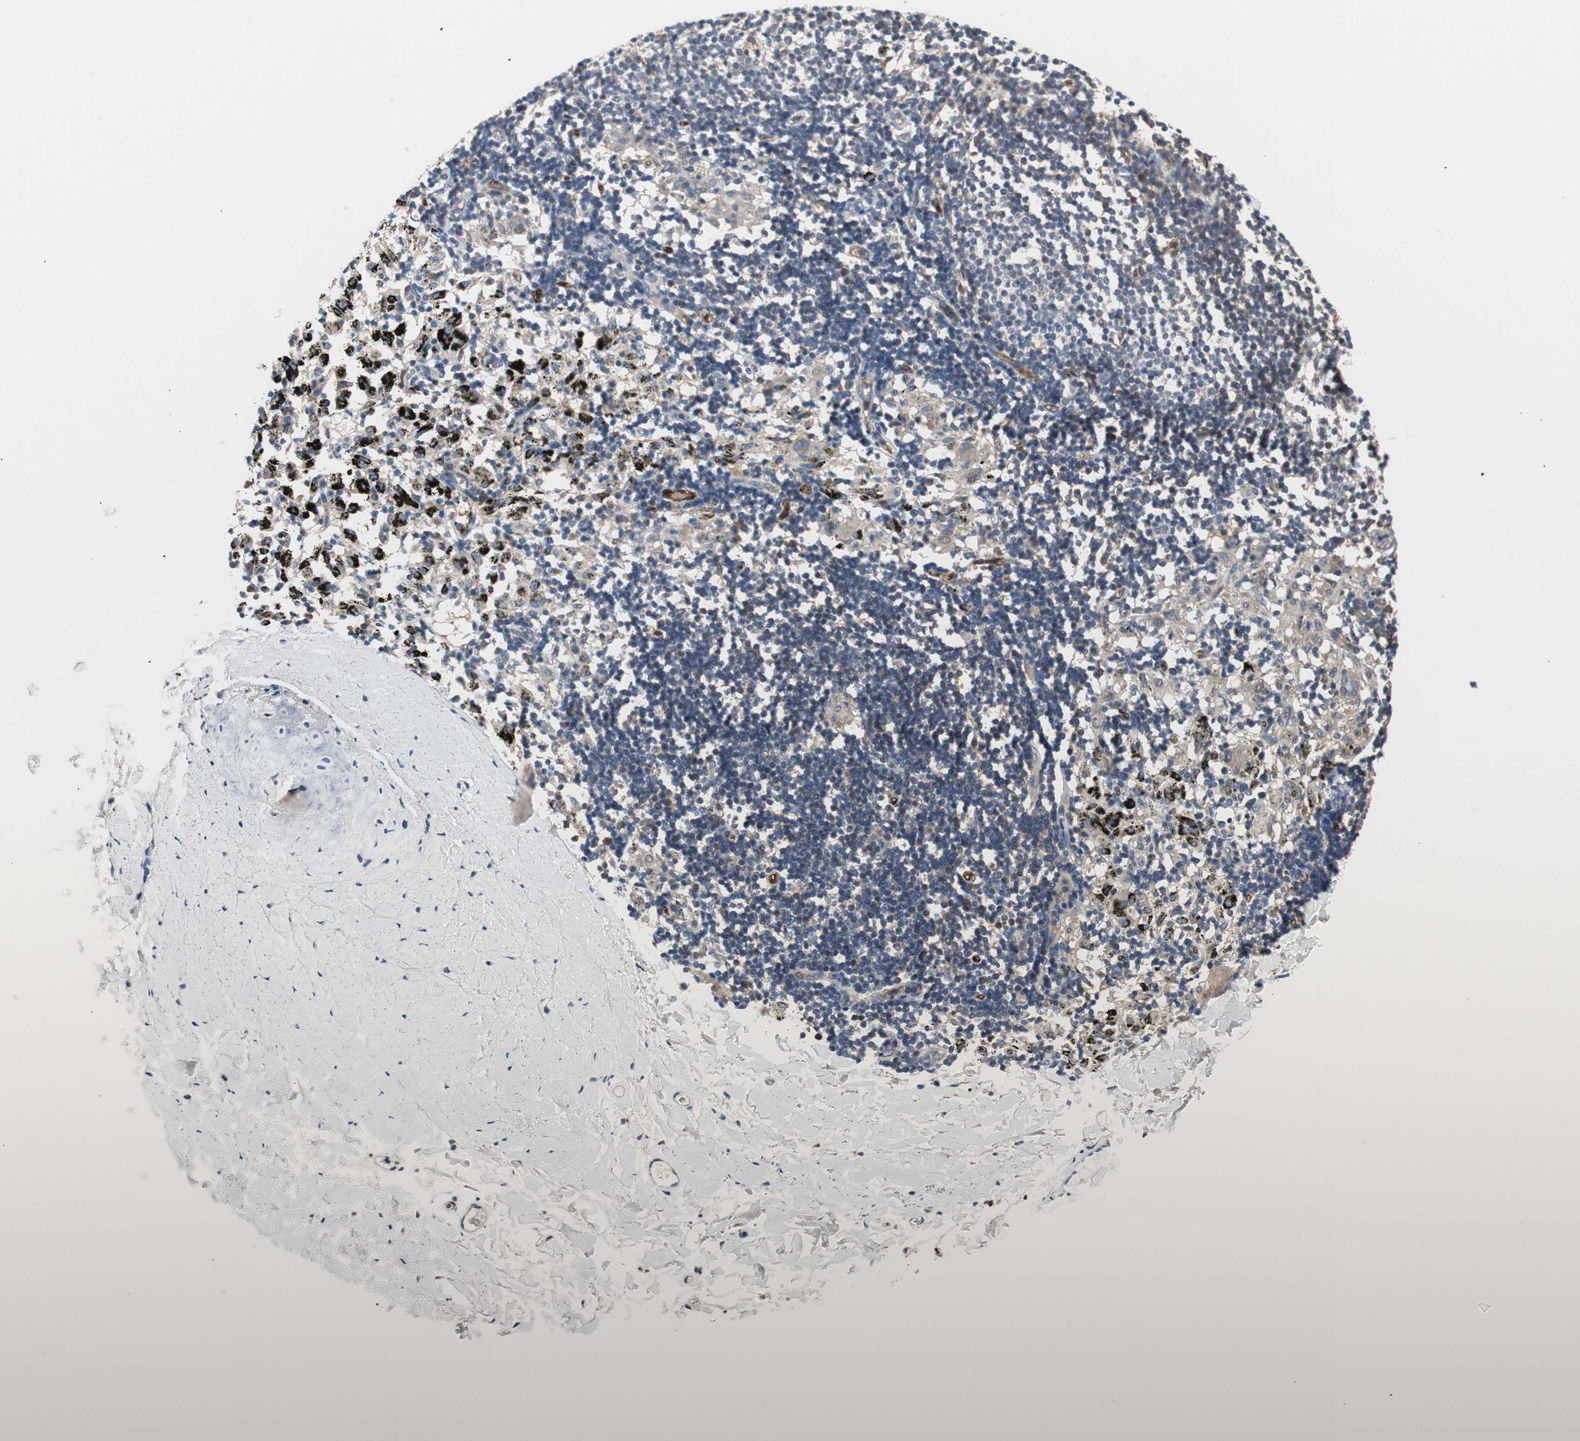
{"staining": {"intensity": "weak", "quantity": "<25%", "location": "cytoplasmic/membranous"}, "tissue": "adipose tissue", "cell_type": "Adipocytes", "image_type": "normal", "snomed": [{"axis": "morphology", "description": "Normal tissue, NOS"}, {"axis": "topography", "description": "Cartilage tissue"}, {"axis": "topography", "description": "Bronchus"}], "caption": "This is an immunohistochemistry (IHC) histopathology image of unremarkable adipose tissue. There is no expression in adipocytes.", "gene": "ALPL", "patient": {"sex": "female", "age": 73}}